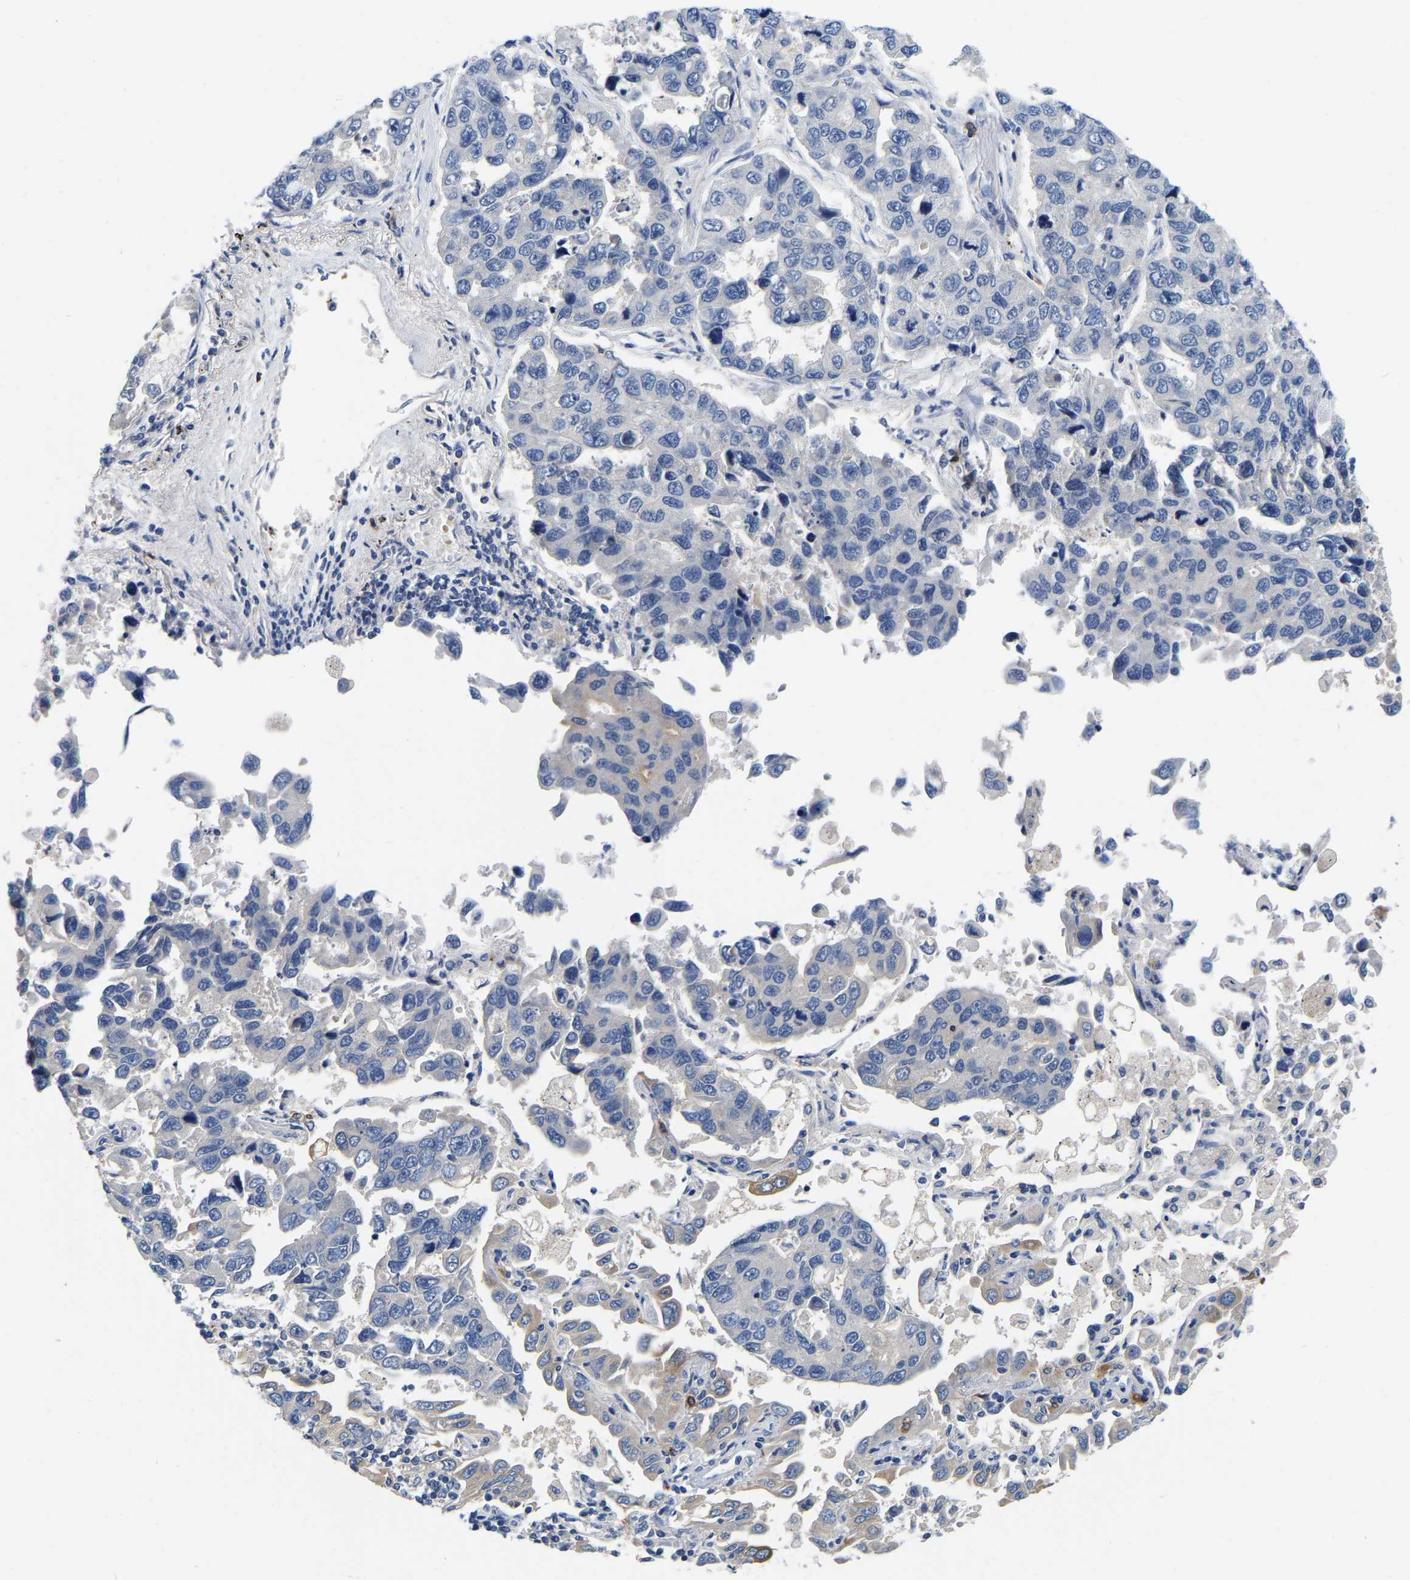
{"staining": {"intensity": "moderate", "quantity": "<25%", "location": "cytoplasmic/membranous"}, "tissue": "lung cancer", "cell_type": "Tumor cells", "image_type": "cancer", "snomed": [{"axis": "morphology", "description": "Adenocarcinoma, NOS"}, {"axis": "topography", "description": "Lung"}], "caption": "Moderate cytoplasmic/membranous protein expression is appreciated in about <25% of tumor cells in lung cancer (adenocarcinoma).", "gene": "RAB27B", "patient": {"sex": "male", "age": 64}}